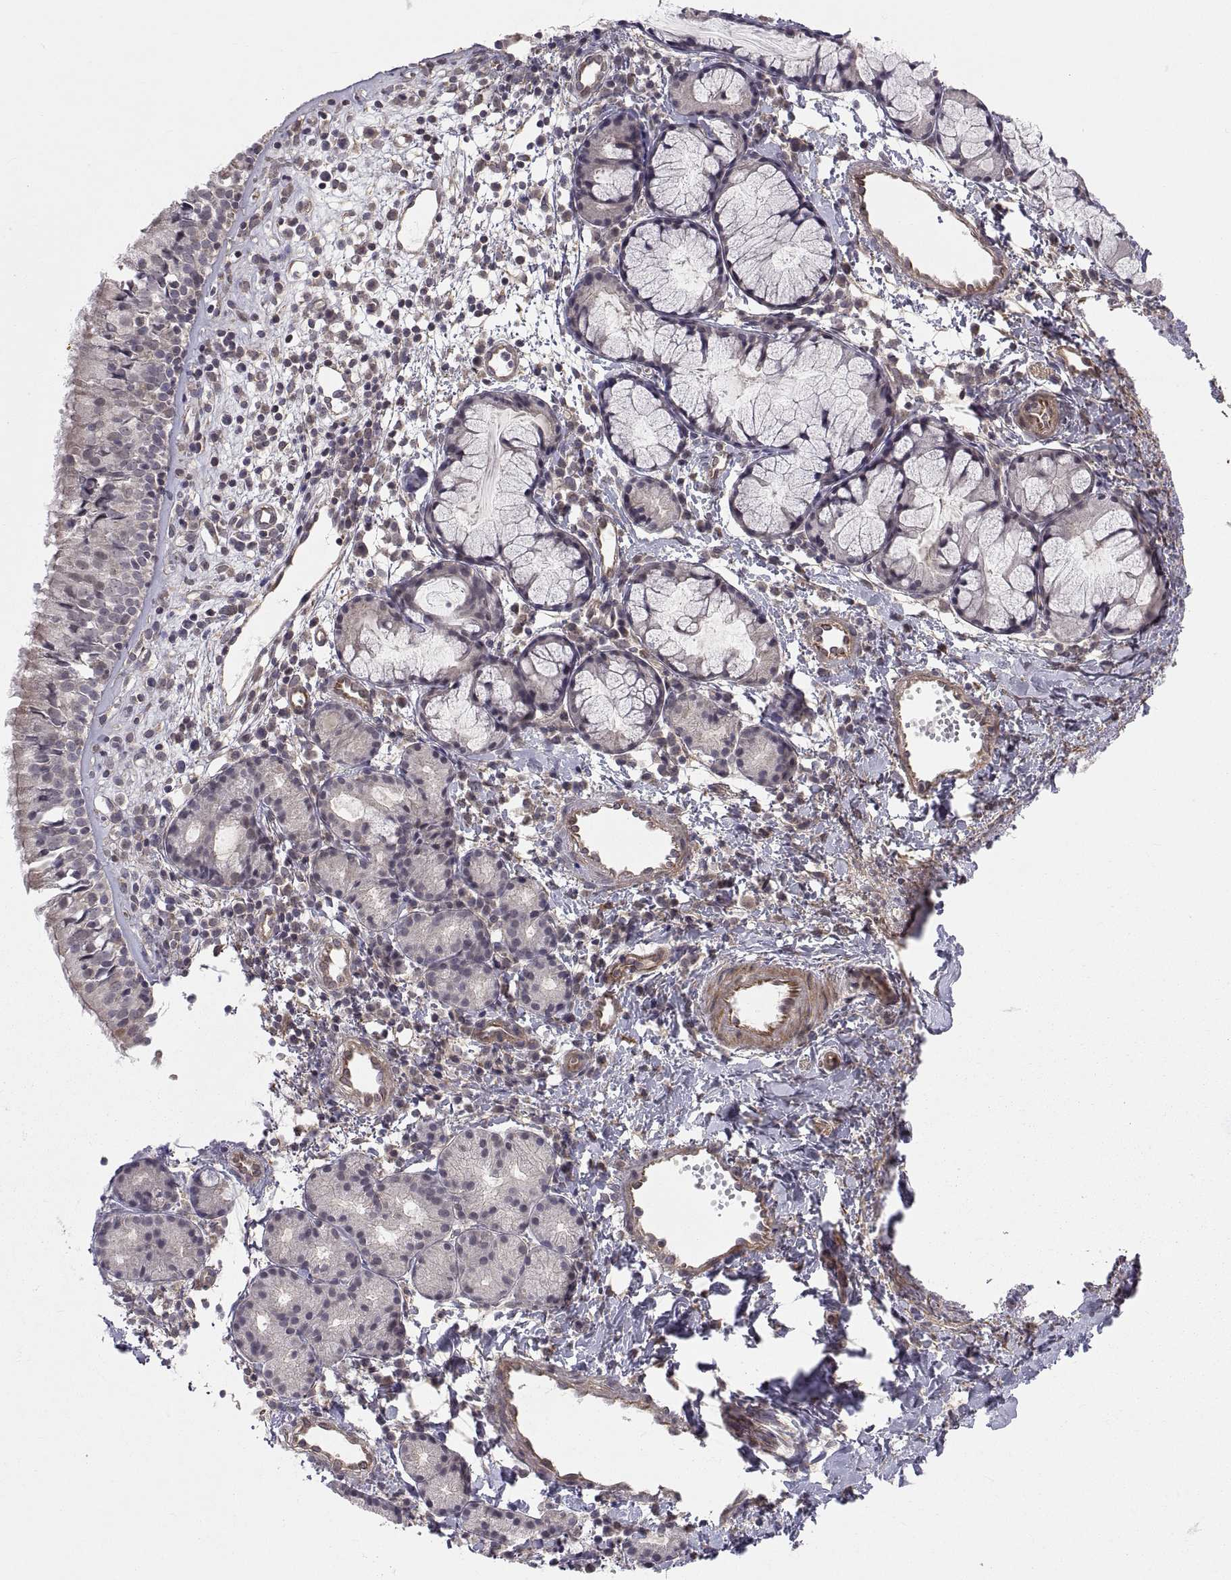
{"staining": {"intensity": "moderate", "quantity": "<25%", "location": "cytoplasmic/membranous"}, "tissue": "nasopharynx", "cell_type": "Respiratory epithelial cells", "image_type": "normal", "snomed": [{"axis": "morphology", "description": "Normal tissue, NOS"}, {"axis": "topography", "description": "Nasopharynx"}], "caption": "Protein analysis of unremarkable nasopharynx exhibits moderate cytoplasmic/membranous staining in approximately <25% of respiratory epithelial cells. Immunohistochemistry (ihc) stains the protein of interest in brown and the nuclei are stained blue.", "gene": "ABL2", "patient": {"sex": "male", "age": 9}}